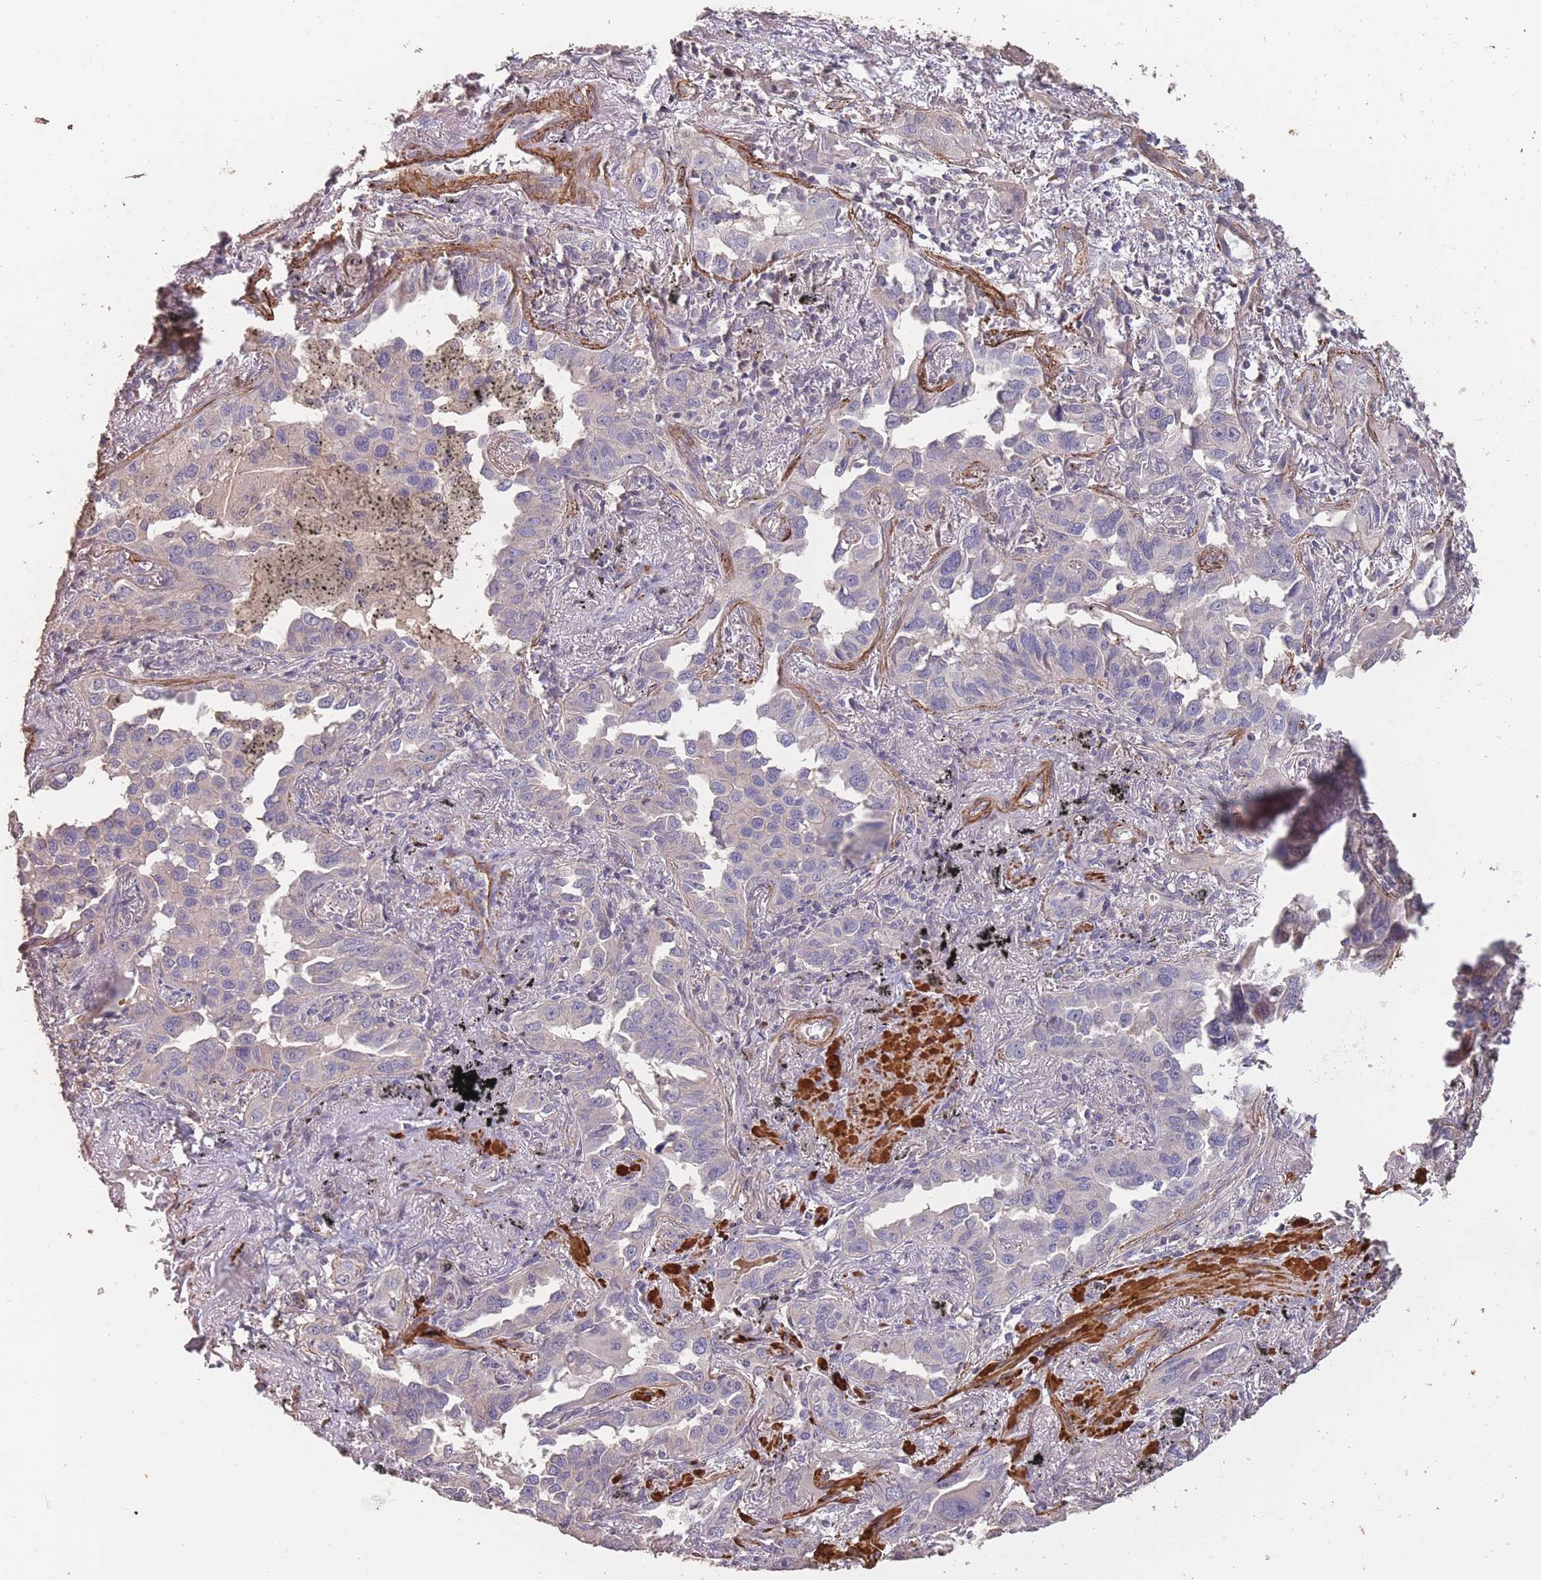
{"staining": {"intensity": "negative", "quantity": "none", "location": "none"}, "tissue": "lung cancer", "cell_type": "Tumor cells", "image_type": "cancer", "snomed": [{"axis": "morphology", "description": "Adenocarcinoma, NOS"}, {"axis": "topography", "description": "Lung"}], "caption": "There is no significant expression in tumor cells of adenocarcinoma (lung).", "gene": "NLRC4", "patient": {"sex": "male", "age": 67}}